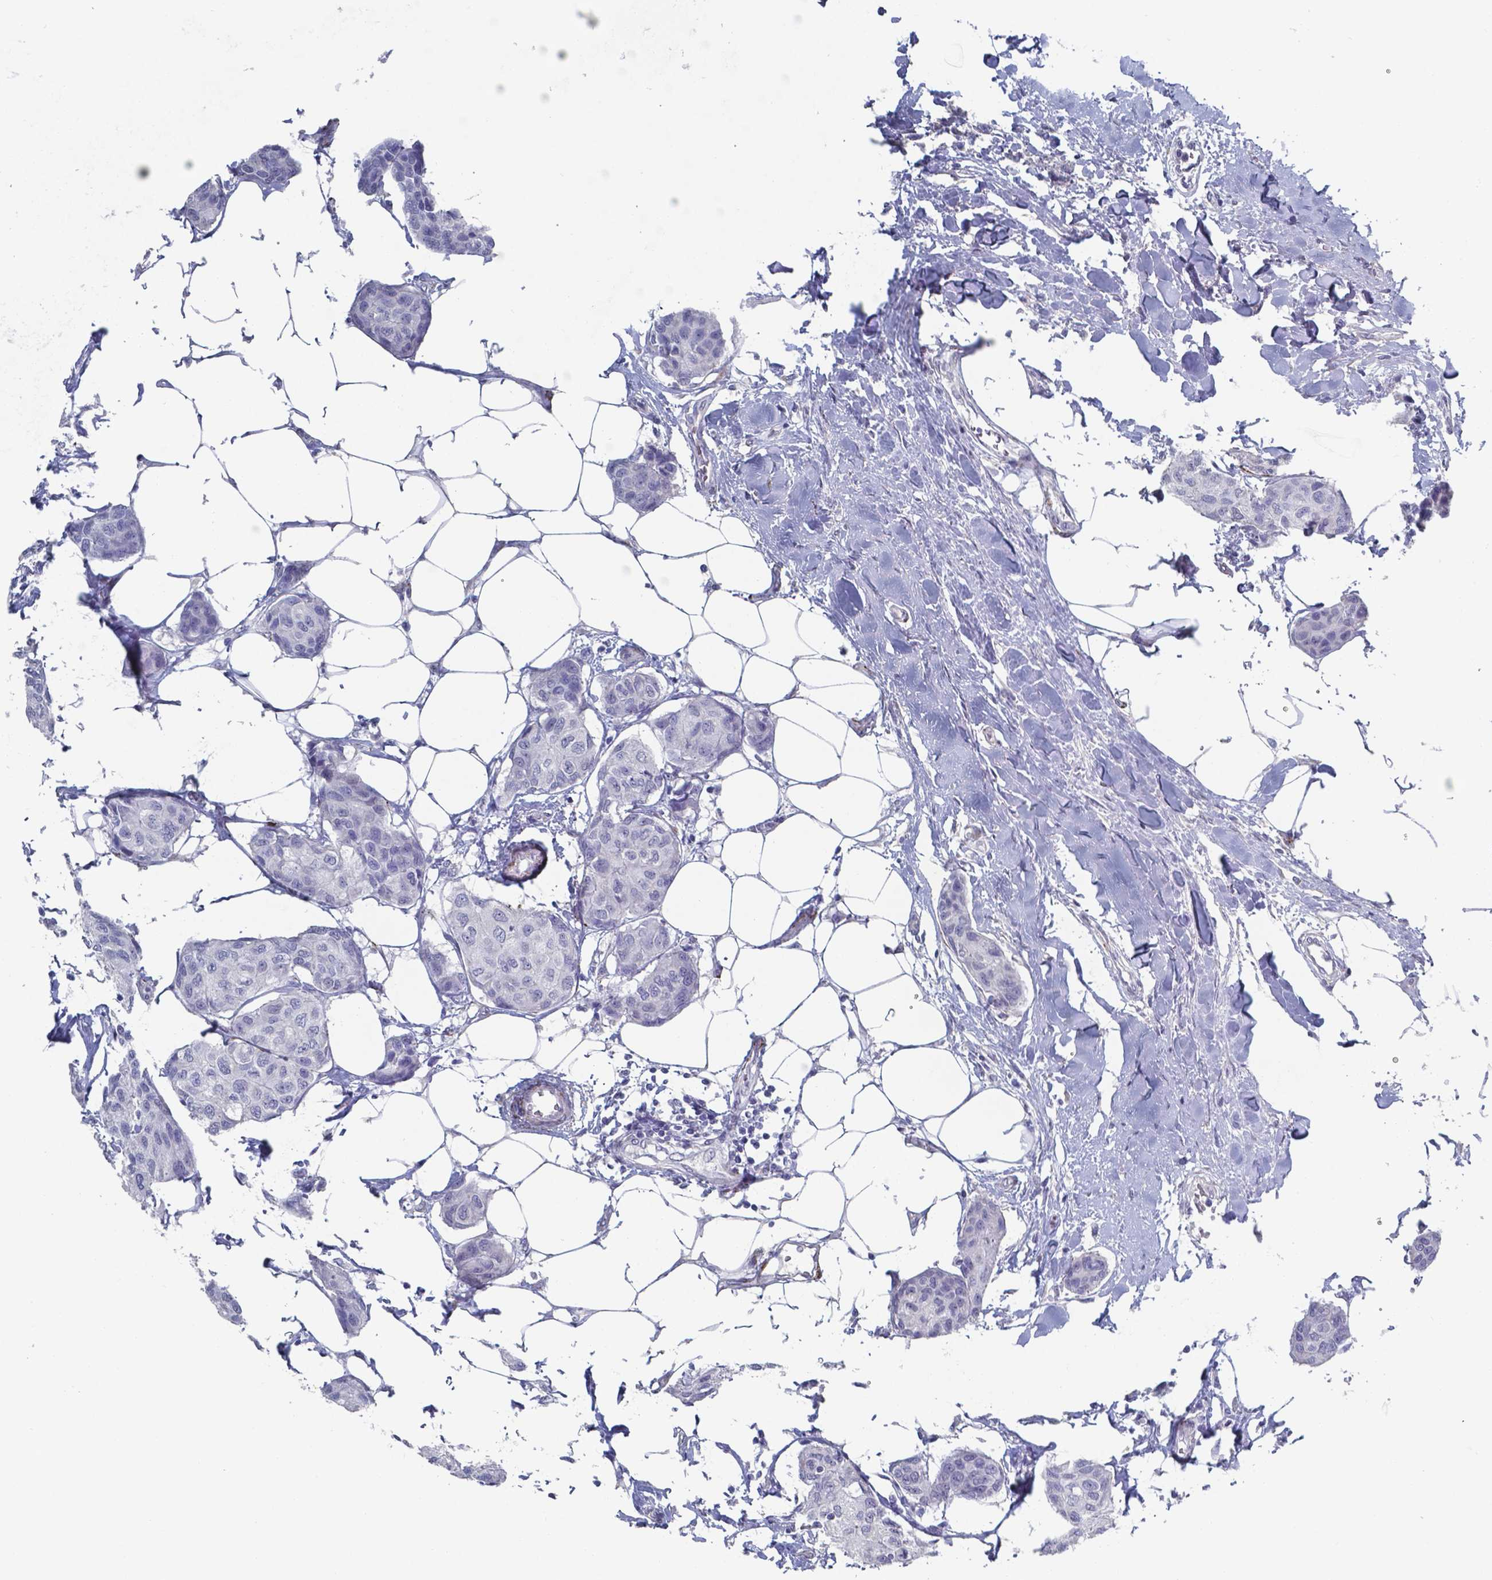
{"staining": {"intensity": "negative", "quantity": "none", "location": "none"}, "tissue": "breast cancer", "cell_type": "Tumor cells", "image_type": "cancer", "snomed": [{"axis": "morphology", "description": "Duct carcinoma"}, {"axis": "topography", "description": "Breast"}], "caption": "An image of human breast cancer is negative for staining in tumor cells.", "gene": "PLA2R1", "patient": {"sex": "female", "age": 80}}